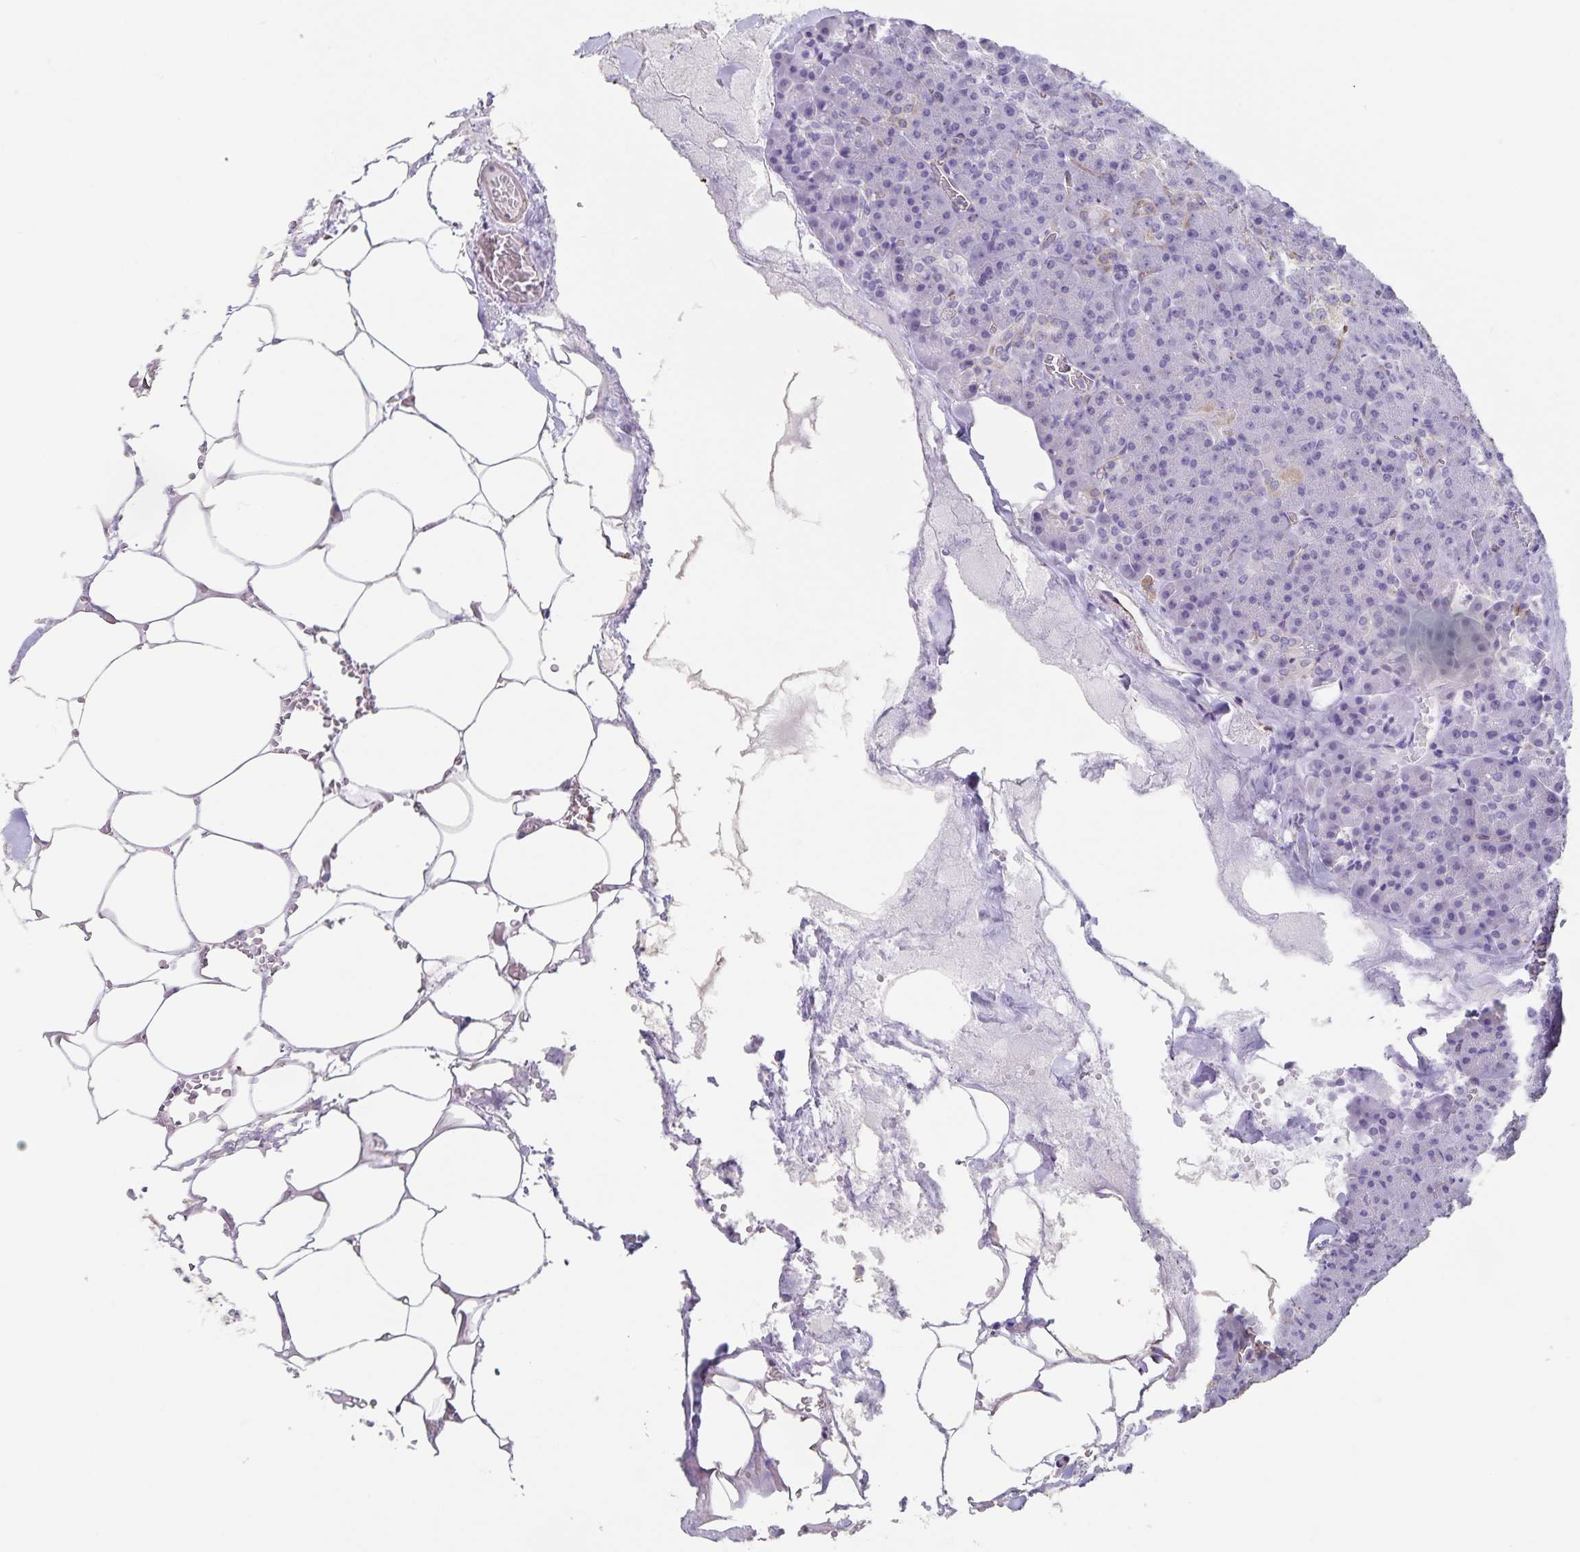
{"staining": {"intensity": "negative", "quantity": "none", "location": "none"}, "tissue": "pancreas", "cell_type": "Exocrine glandular cells", "image_type": "normal", "snomed": [{"axis": "morphology", "description": "Normal tissue, NOS"}, {"axis": "topography", "description": "Pancreas"}], "caption": "Pancreas stained for a protein using IHC displays no positivity exocrine glandular cells.", "gene": "SYNM", "patient": {"sex": "female", "age": 74}}